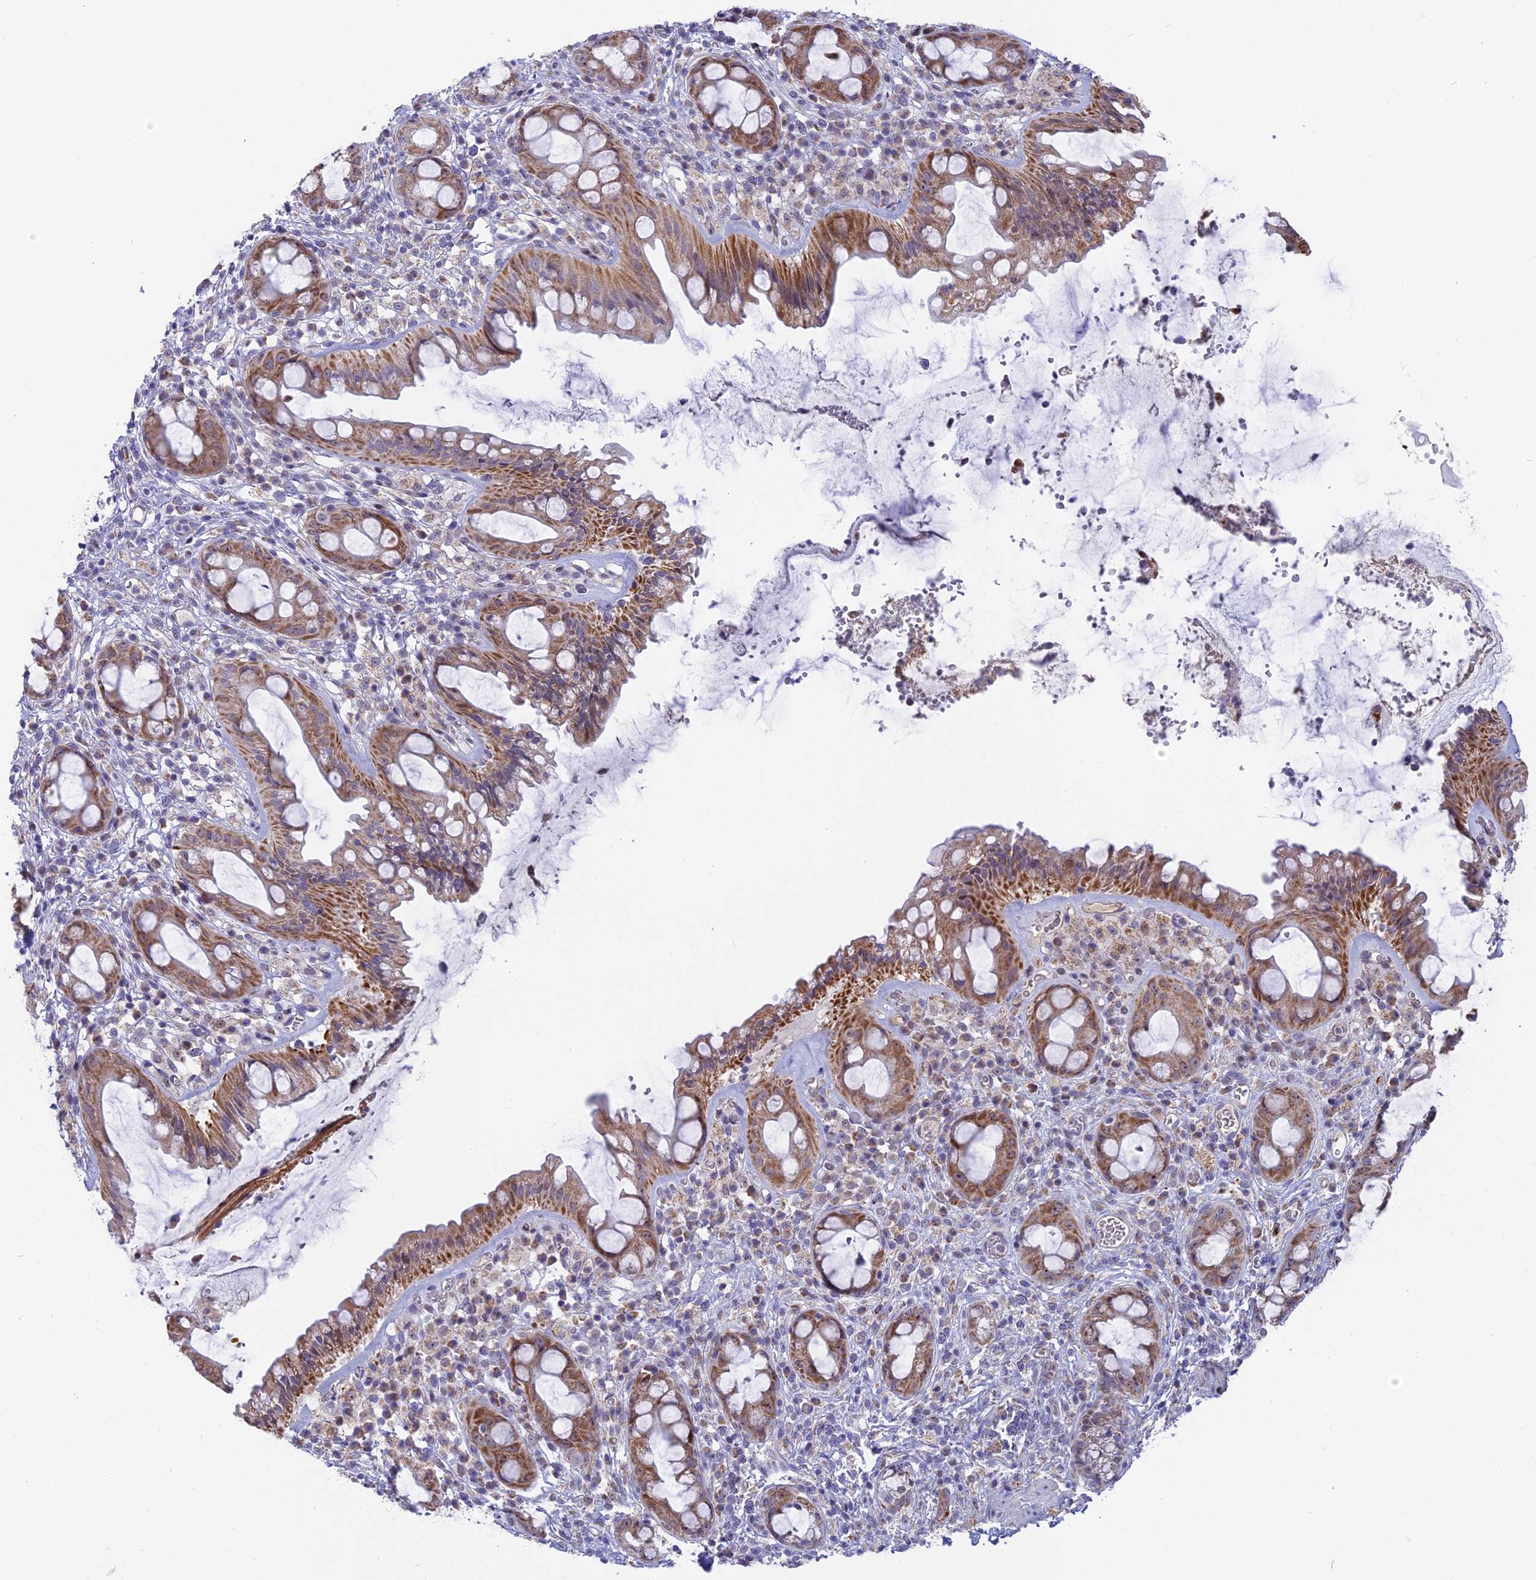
{"staining": {"intensity": "moderate", "quantity": ">75%", "location": "cytoplasmic/membranous"}, "tissue": "rectum", "cell_type": "Glandular cells", "image_type": "normal", "snomed": [{"axis": "morphology", "description": "Normal tissue, NOS"}, {"axis": "topography", "description": "Rectum"}], "caption": "Immunohistochemistry (IHC) histopathology image of normal human rectum stained for a protein (brown), which displays medium levels of moderate cytoplasmic/membranous positivity in about >75% of glandular cells.", "gene": "DTWD1", "patient": {"sex": "female", "age": 57}}